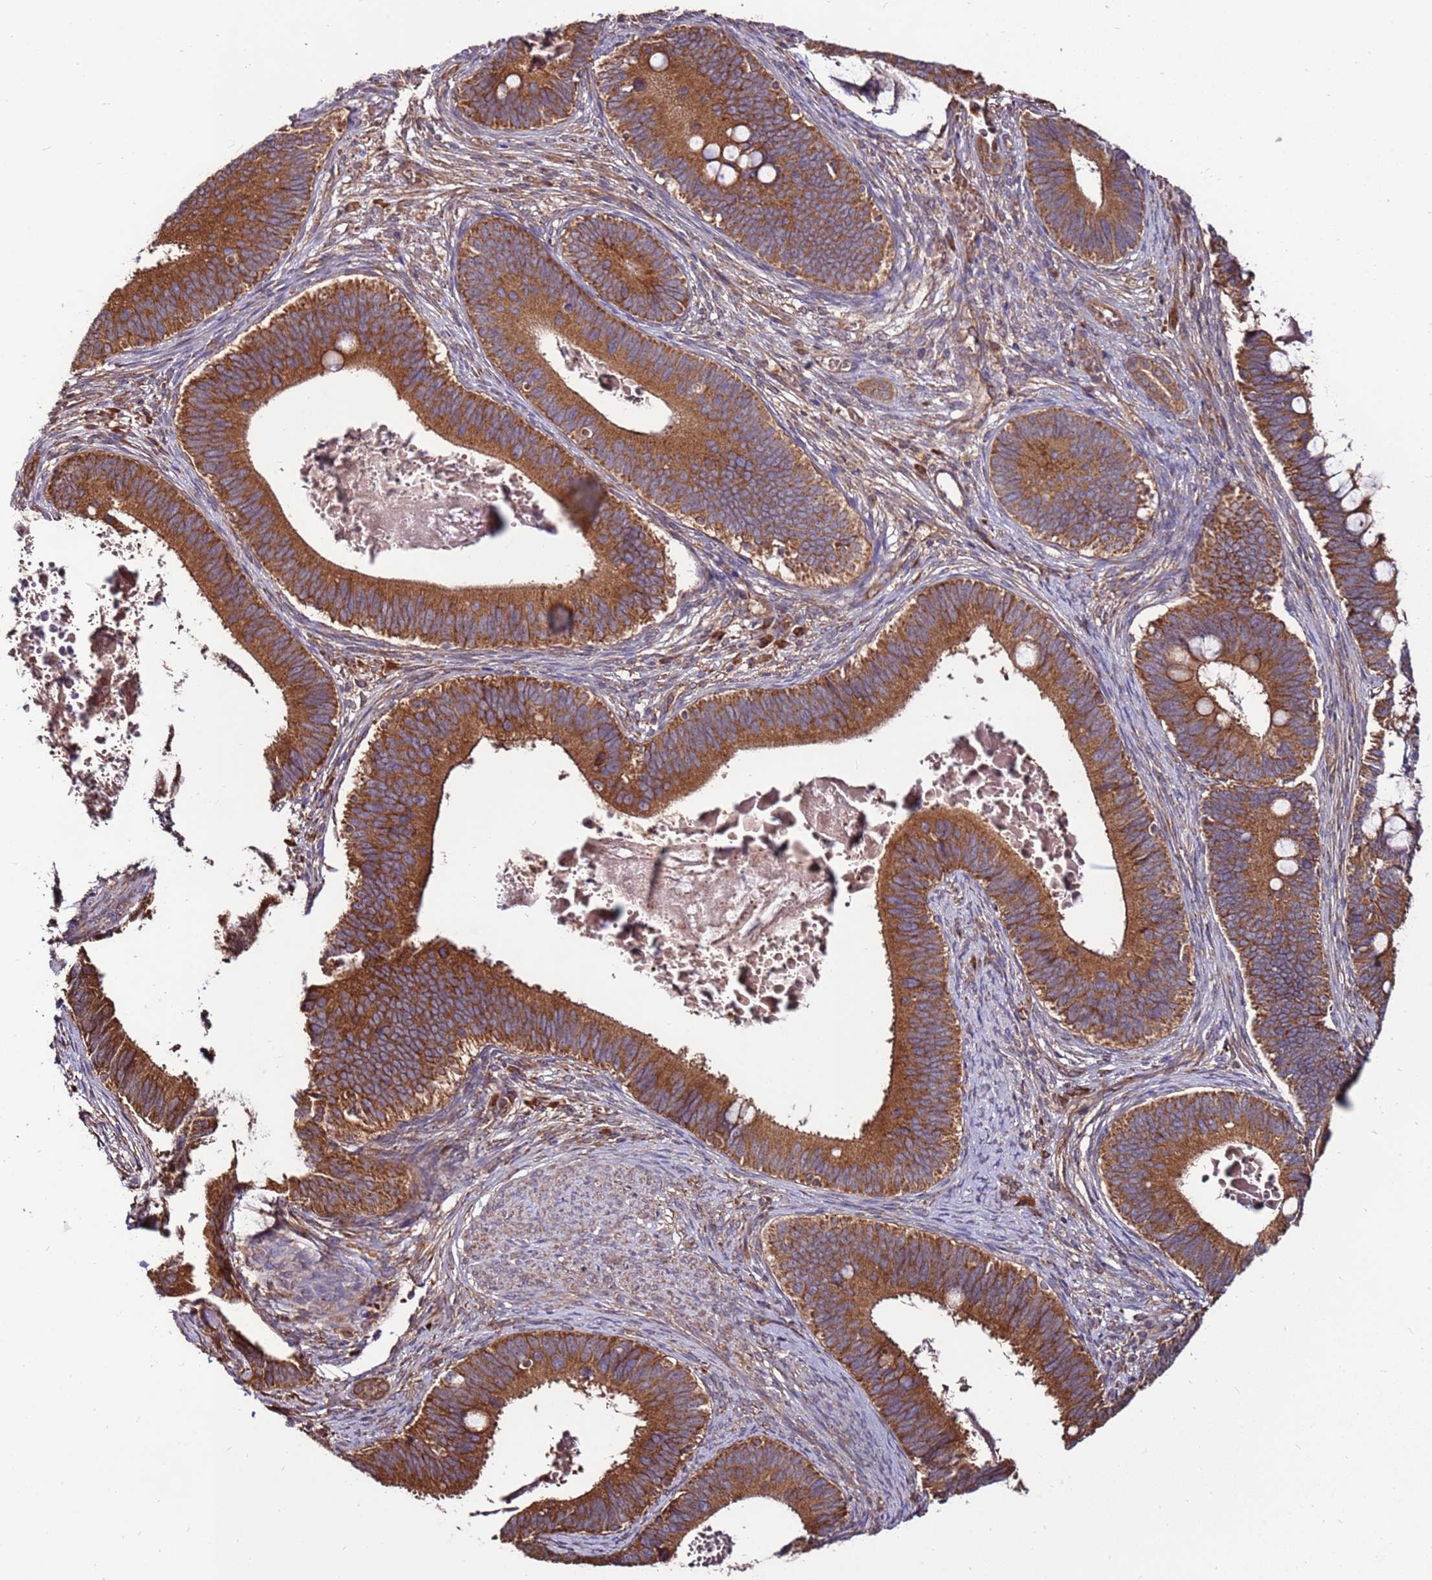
{"staining": {"intensity": "strong", "quantity": ">75%", "location": "cytoplasmic/membranous"}, "tissue": "cervical cancer", "cell_type": "Tumor cells", "image_type": "cancer", "snomed": [{"axis": "morphology", "description": "Adenocarcinoma, NOS"}, {"axis": "topography", "description": "Cervix"}], "caption": "Immunohistochemistry of human adenocarcinoma (cervical) reveals high levels of strong cytoplasmic/membranous staining in approximately >75% of tumor cells.", "gene": "SLC44A5", "patient": {"sex": "female", "age": 42}}